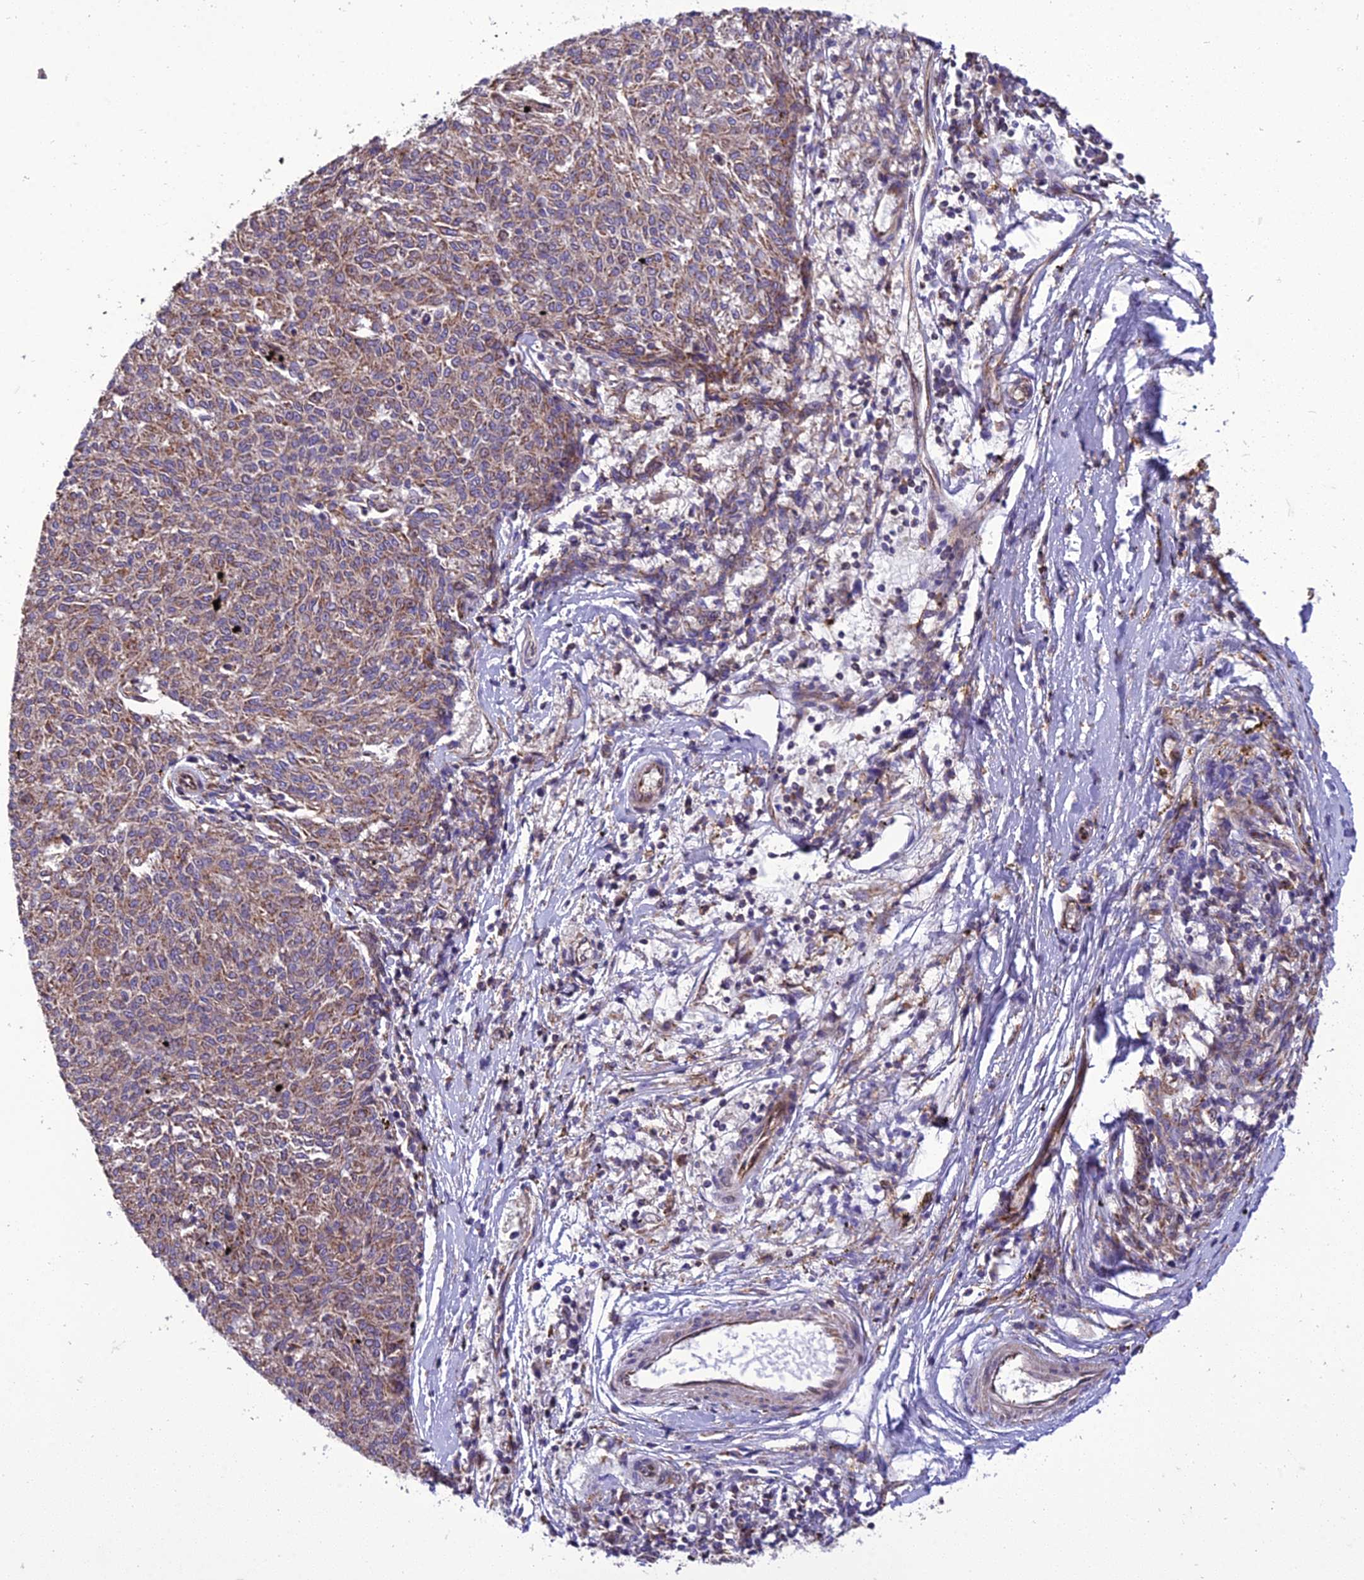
{"staining": {"intensity": "weak", "quantity": ">75%", "location": "cytoplasmic/membranous"}, "tissue": "melanoma", "cell_type": "Tumor cells", "image_type": "cancer", "snomed": [{"axis": "morphology", "description": "Malignant melanoma, NOS"}, {"axis": "topography", "description": "Skin"}], "caption": "Immunohistochemical staining of human malignant melanoma displays low levels of weak cytoplasmic/membranous expression in approximately >75% of tumor cells.", "gene": "GIMAP1", "patient": {"sex": "female", "age": 72}}